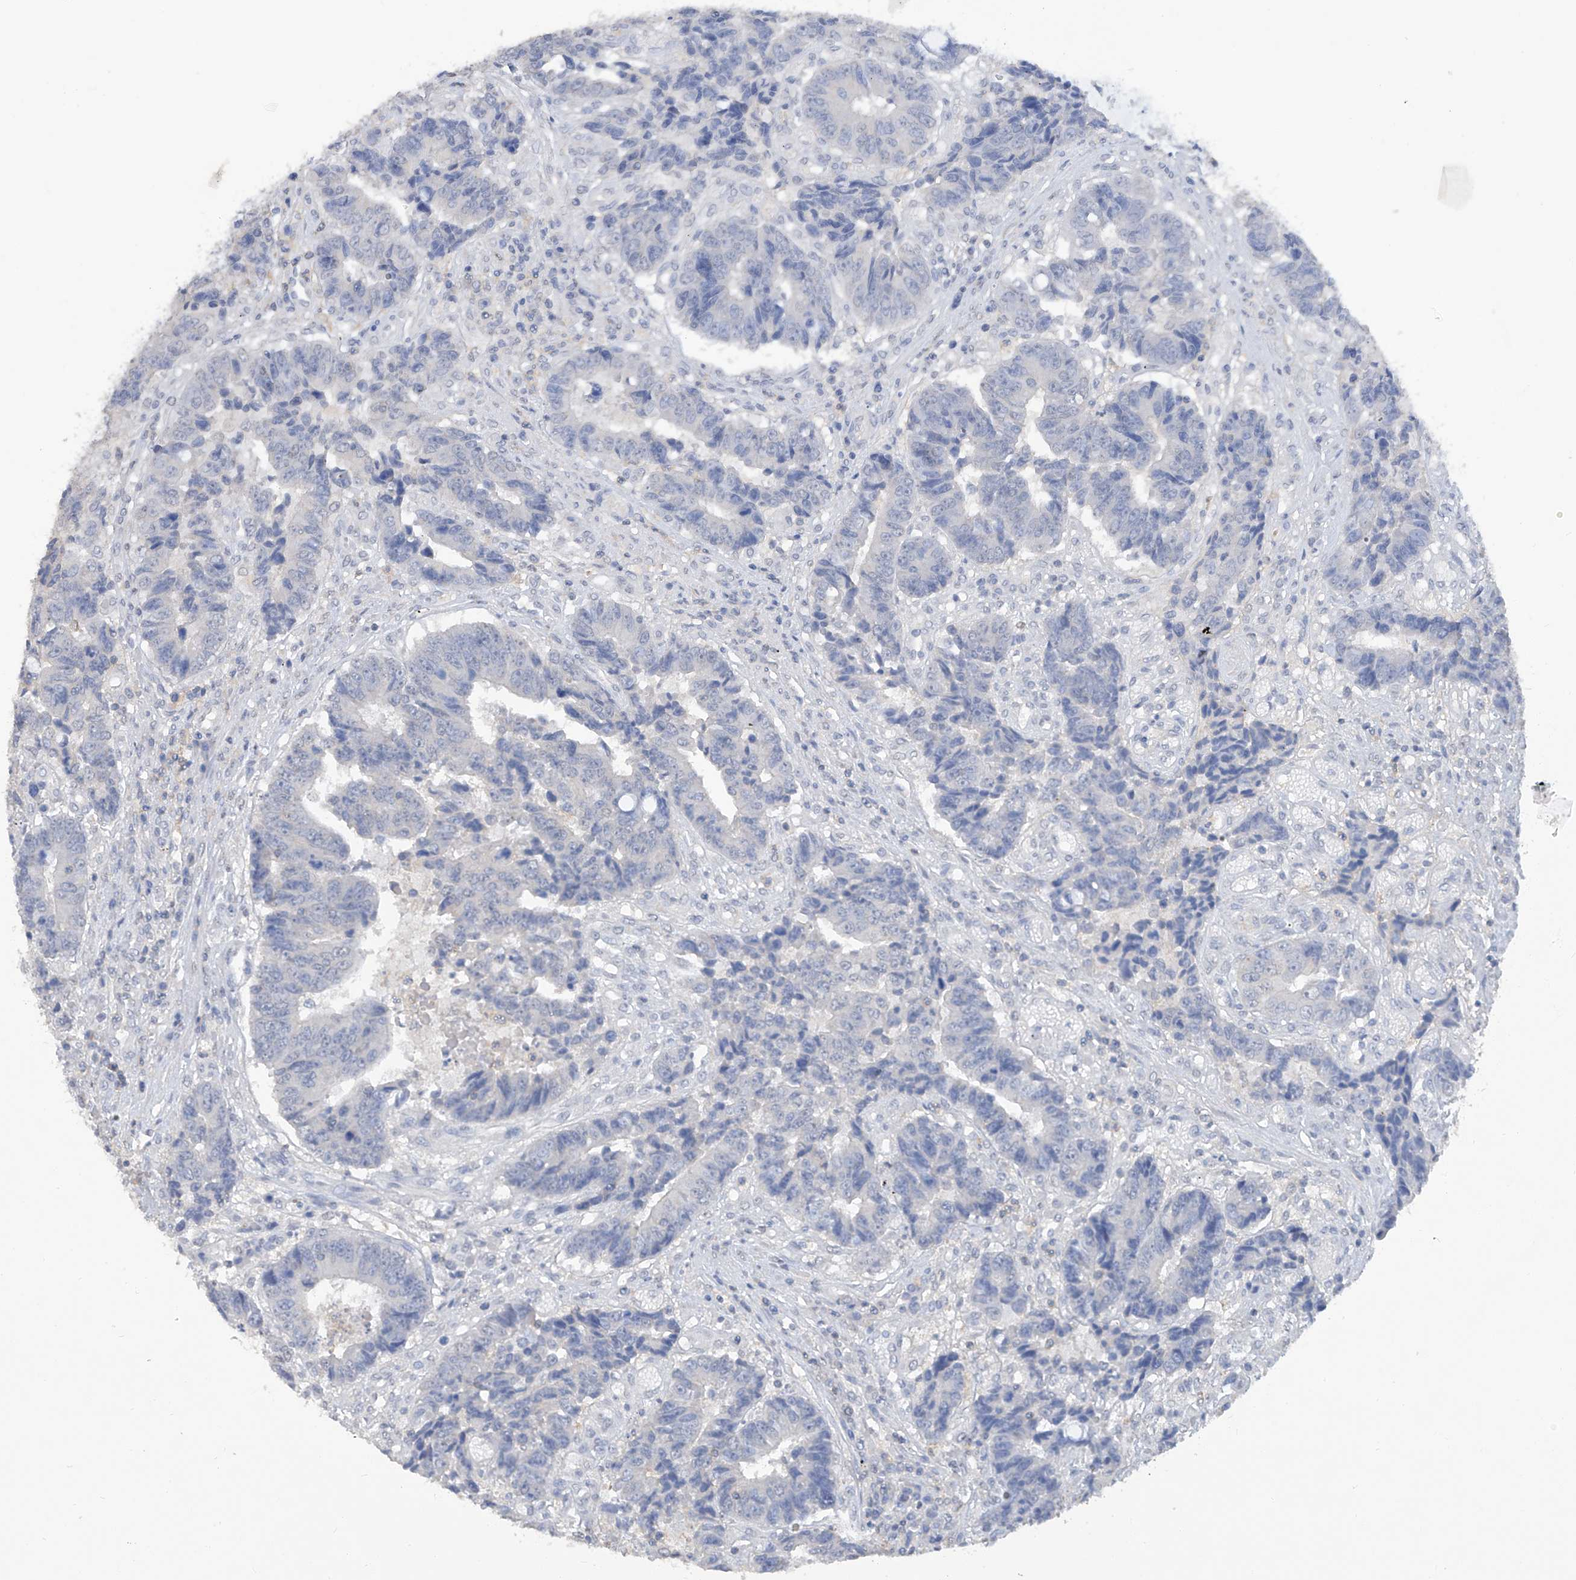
{"staining": {"intensity": "negative", "quantity": "none", "location": "none"}, "tissue": "colorectal cancer", "cell_type": "Tumor cells", "image_type": "cancer", "snomed": [{"axis": "morphology", "description": "Adenocarcinoma, NOS"}, {"axis": "topography", "description": "Rectum"}], "caption": "High power microscopy photomicrograph of an IHC photomicrograph of colorectal adenocarcinoma, revealing no significant positivity in tumor cells. Brightfield microscopy of immunohistochemistry (IHC) stained with DAB (3,3'-diaminobenzidine) (brown) and hematoxylin (blue), captured at high magnification.", "gene": "HAS3", "patient": {"sex": "male", "age": 84}}